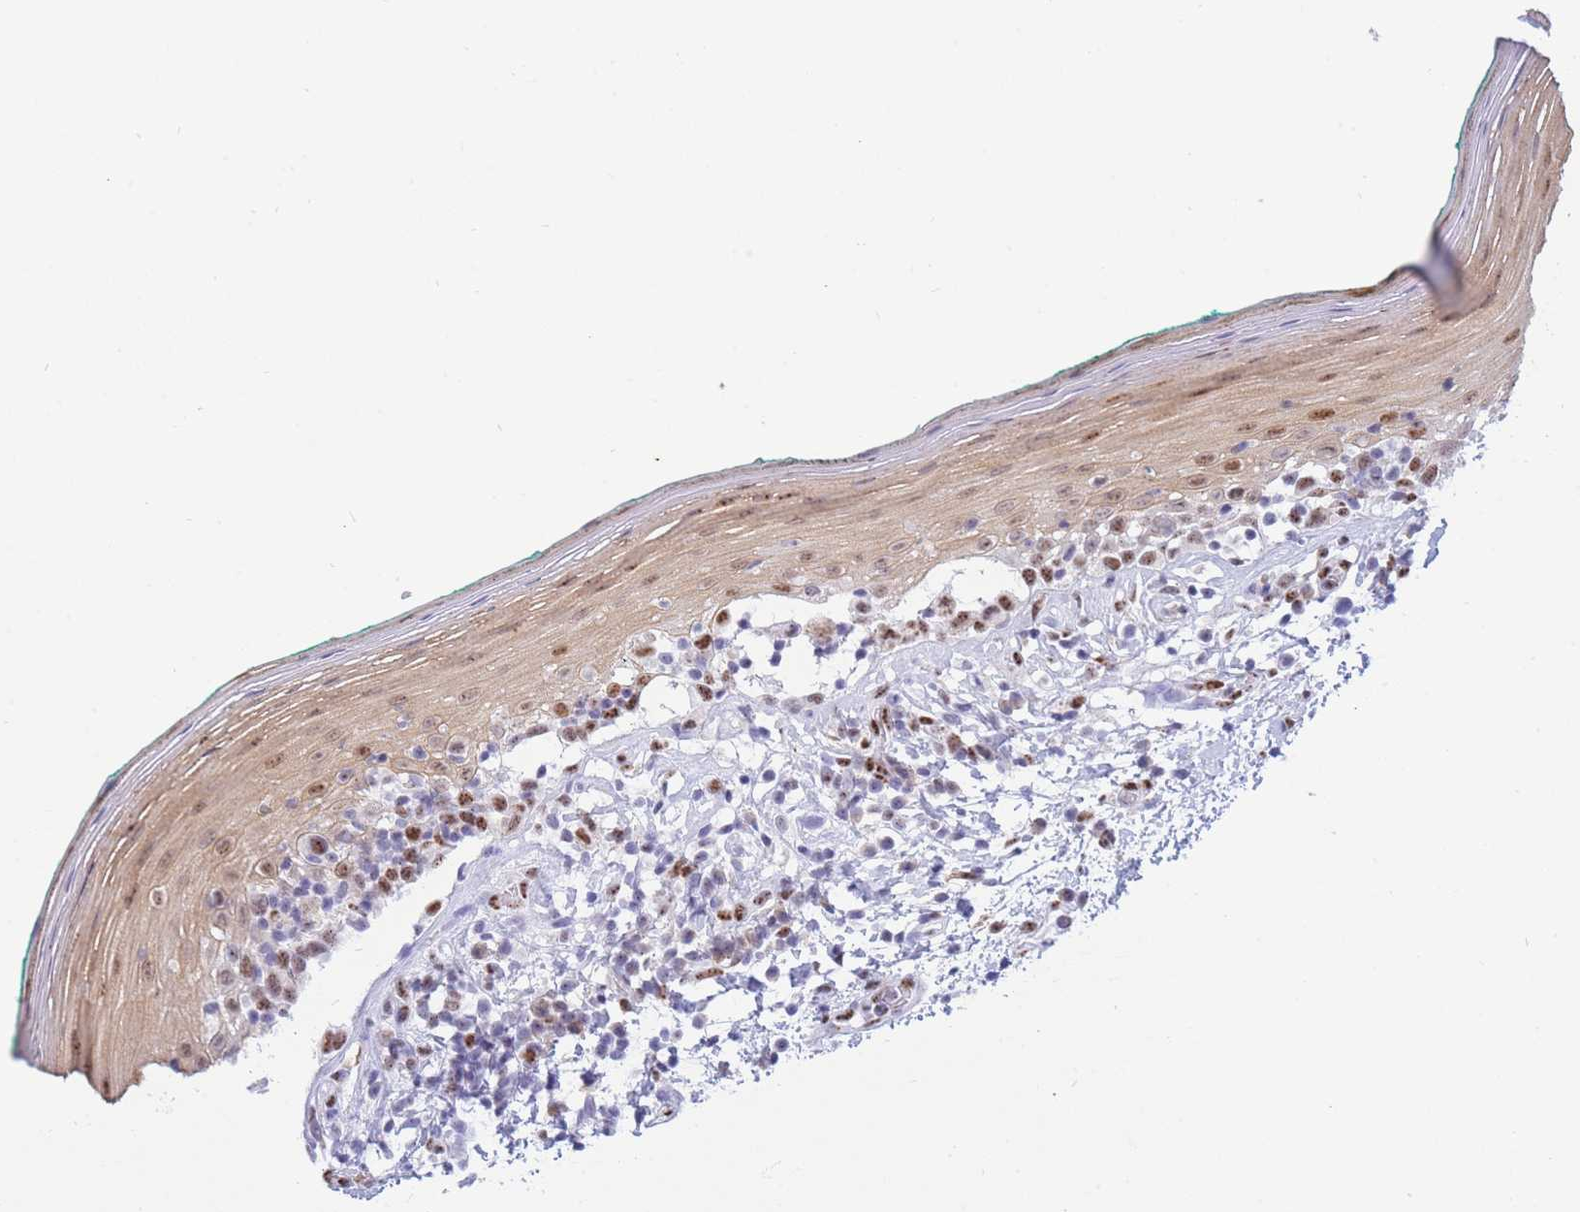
{"staining": {"intensity": "moderate", "quantity": ">75%", "location": "cytoplasmic/membranous,nuclear"}, "tissue": "oral mucosa", "cell_type": "Squamous epithelial cells", "image_type": "normal", "snomed": [{"axis": "morphology", "description": "Normal tissue, NOS"}, {"axis": "topography", "description": "Oral tissue"}], "caption": "An immunohistochemistry (IHC) micrograph of benign tissue is shown. Protein staining in brown shows moderate cytoplasmic/membranous,nuclear positivity in oral mucosa within squamous epithelial cells. Nuclei are stained in blue.", "gene": "FAM153A", "patient": {"sex": "female", "age": 83}}